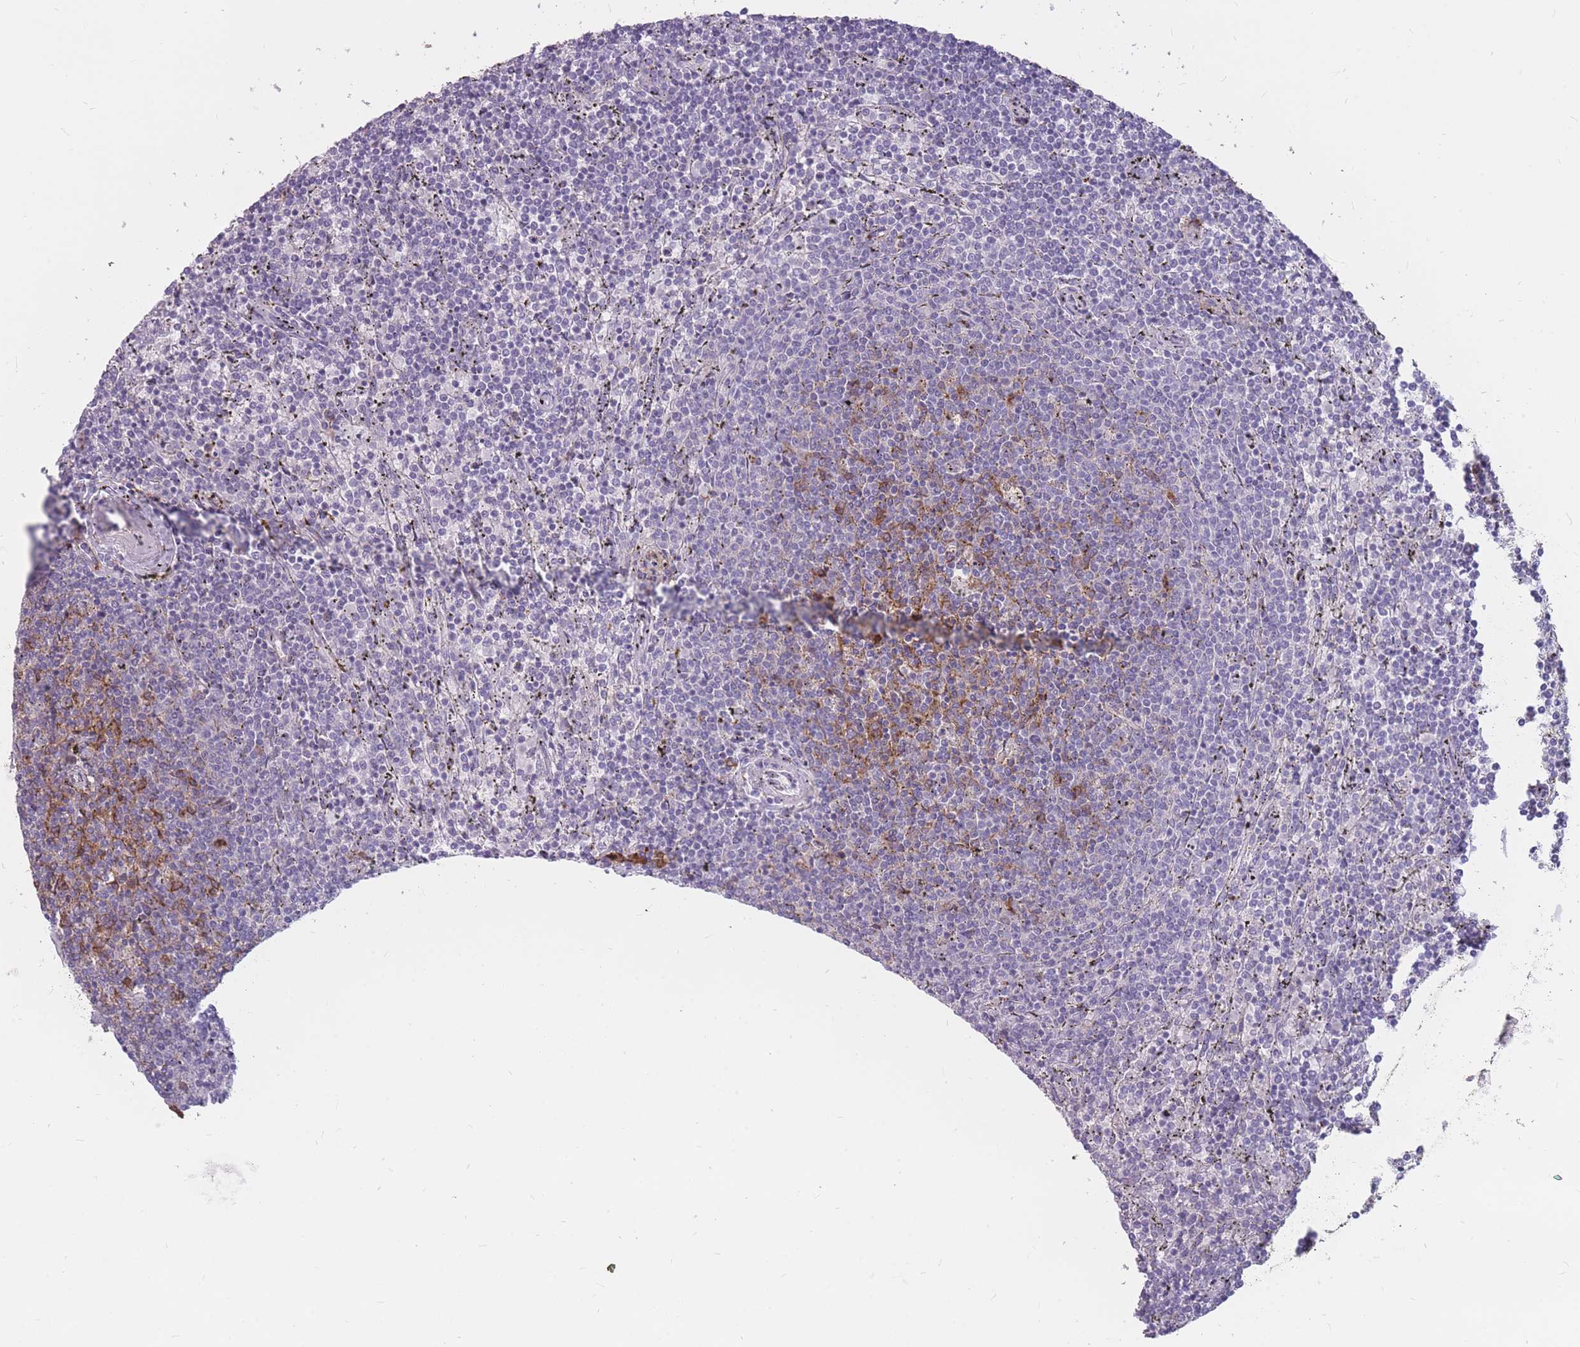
{"staining": {"intensity": "negative", "quantity": "none", "location": "none"}, "tissue": "lymphoma", "cell_type": "Tumor cells", "image_type": "cancer", "snomed": [{"axis": "morphology", "description": "Malignant lymphoma, non-Hodgkin's type, Low grade"}, {"axis": "topography", "description": "Spleen"}], "caption": "Human lymphoma stained for a protein using immunohistochemistry exhibits no staining in tumor cells.", "gene": "GNA11", "patient": {"sex": "female", "age": 50}}